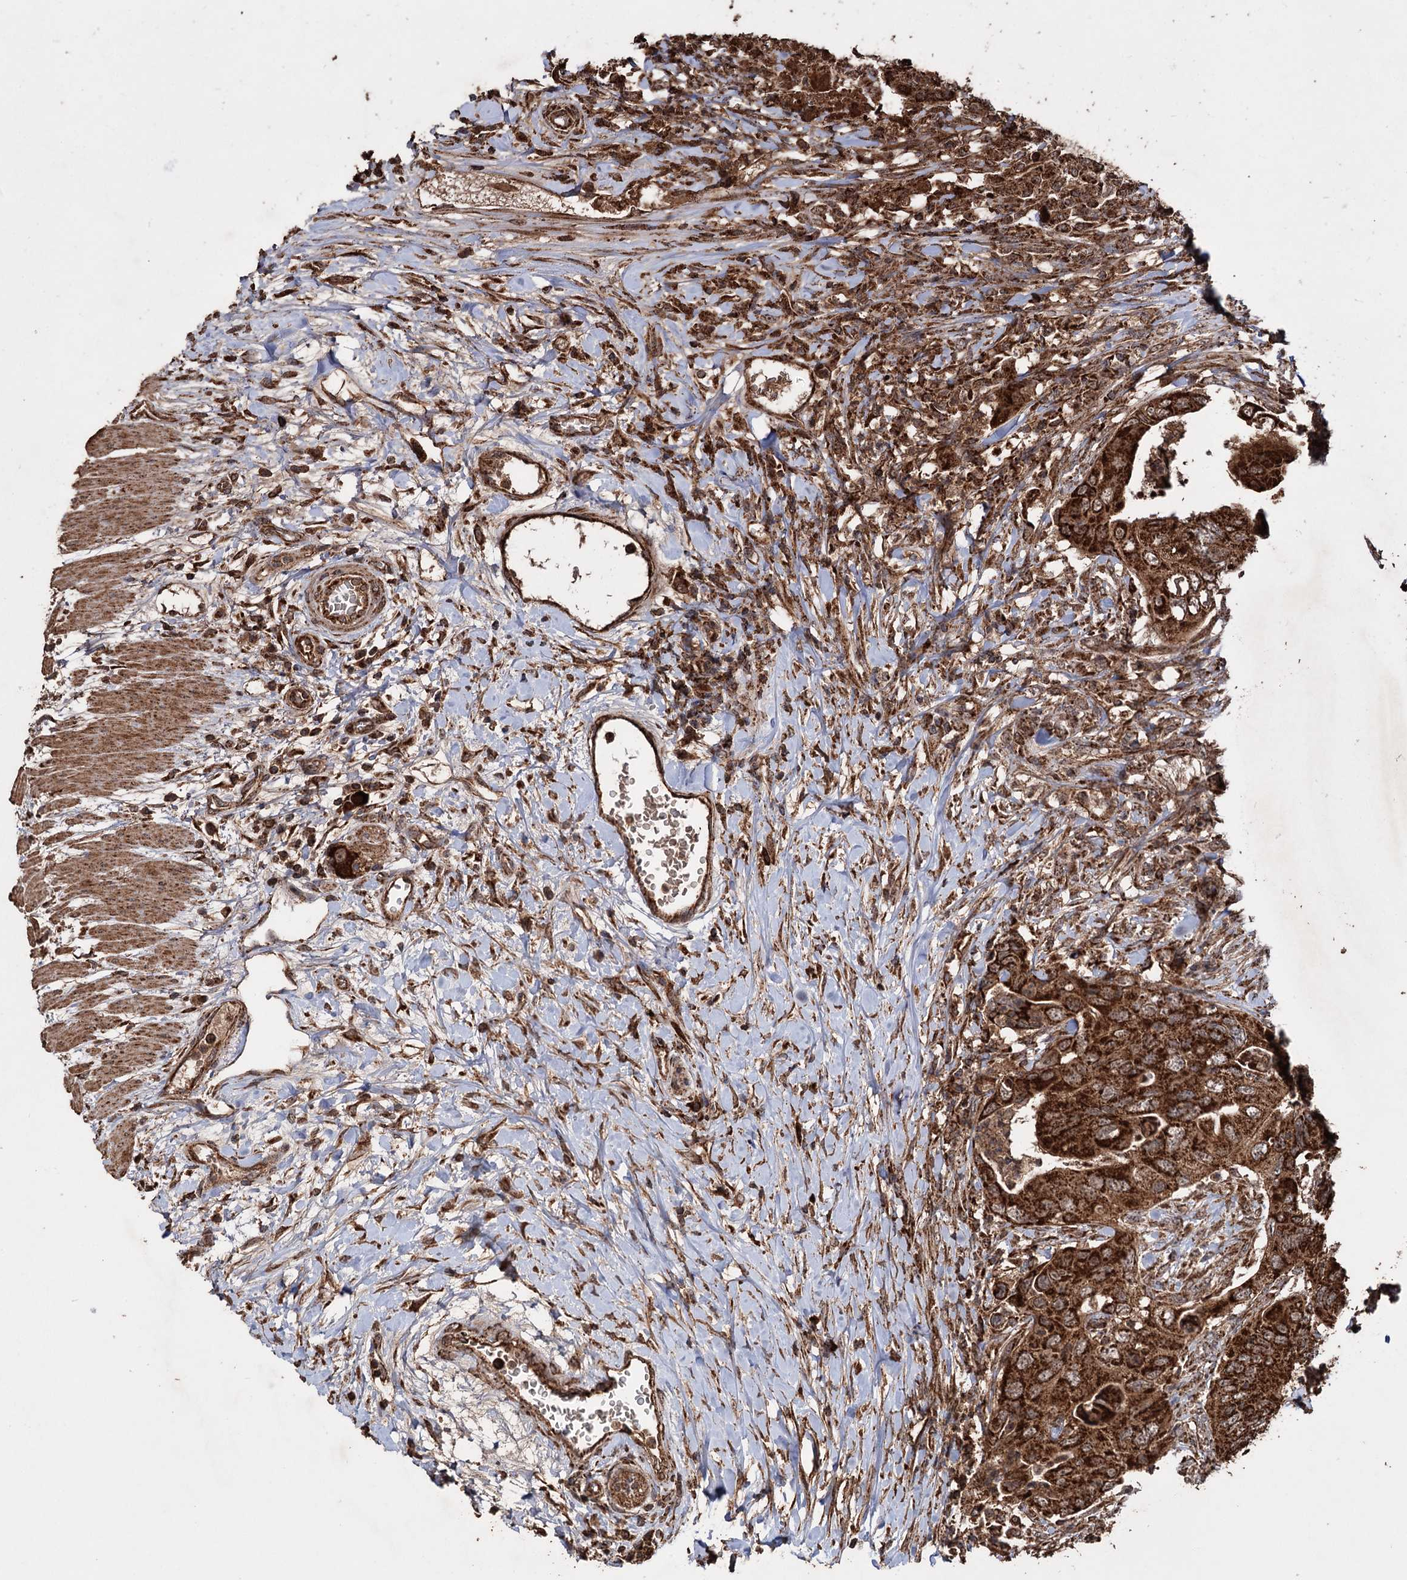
{"staining": {"intensity": "strong", "quantity": ">75%", "location": "cytoplasmic/membranous"}, "tissue": "colorectal cancer", "cell_type": "Tumor cells", "image_type": "cancer", "snomed": [{"axis": "morphology", "description": "Adenocarcinoma, NOS"}, {"axis": "topography", "description": "Rectum"}], "caption": "IHC (DAB) staining of adenocarcinoma (colorectal) shows strong cytoplasmic/membranous protein expression in approximately >75% of tumor cells. (DAB IHC, brown staining for protein, blue staining for nuclei).", "gene": "IPO4", "patient": {"sex": "male", "age": 63}}